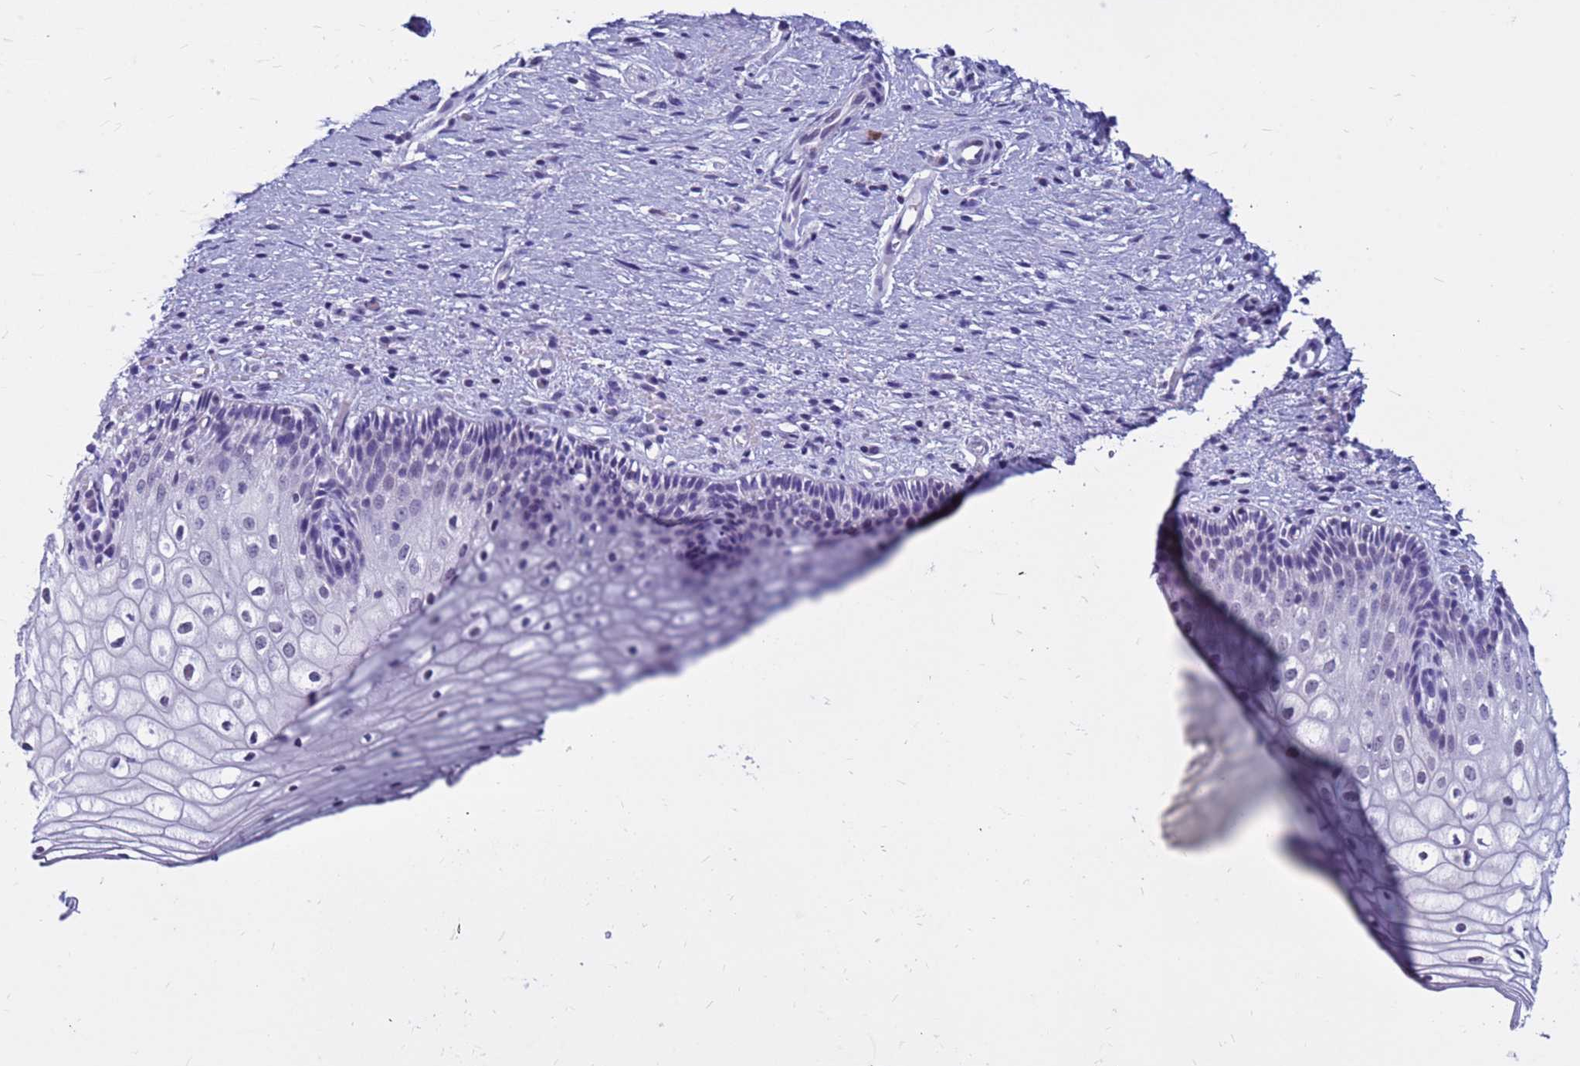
{"staining": {"intensity": "negative", "quantity": "none", "location": "none"}, "tissue": "vagina", "cell_type": "Squamous epithelial cells", "image_type": "normal", "snomed": [{"axis": "morphology", "description": "Normal tissue, NOS"}, {"axis": "topography", "description": "Vagina"}], "caption": "The image reveals no significant staining in squamous epithelial cells of vagina. (DAB (3,3'-diaminobenzidine) immunohistochemistry with hematoxylin counter stain).", "gene": "CDK2AP2", "patient": {"sex": "female", "age": 60}}